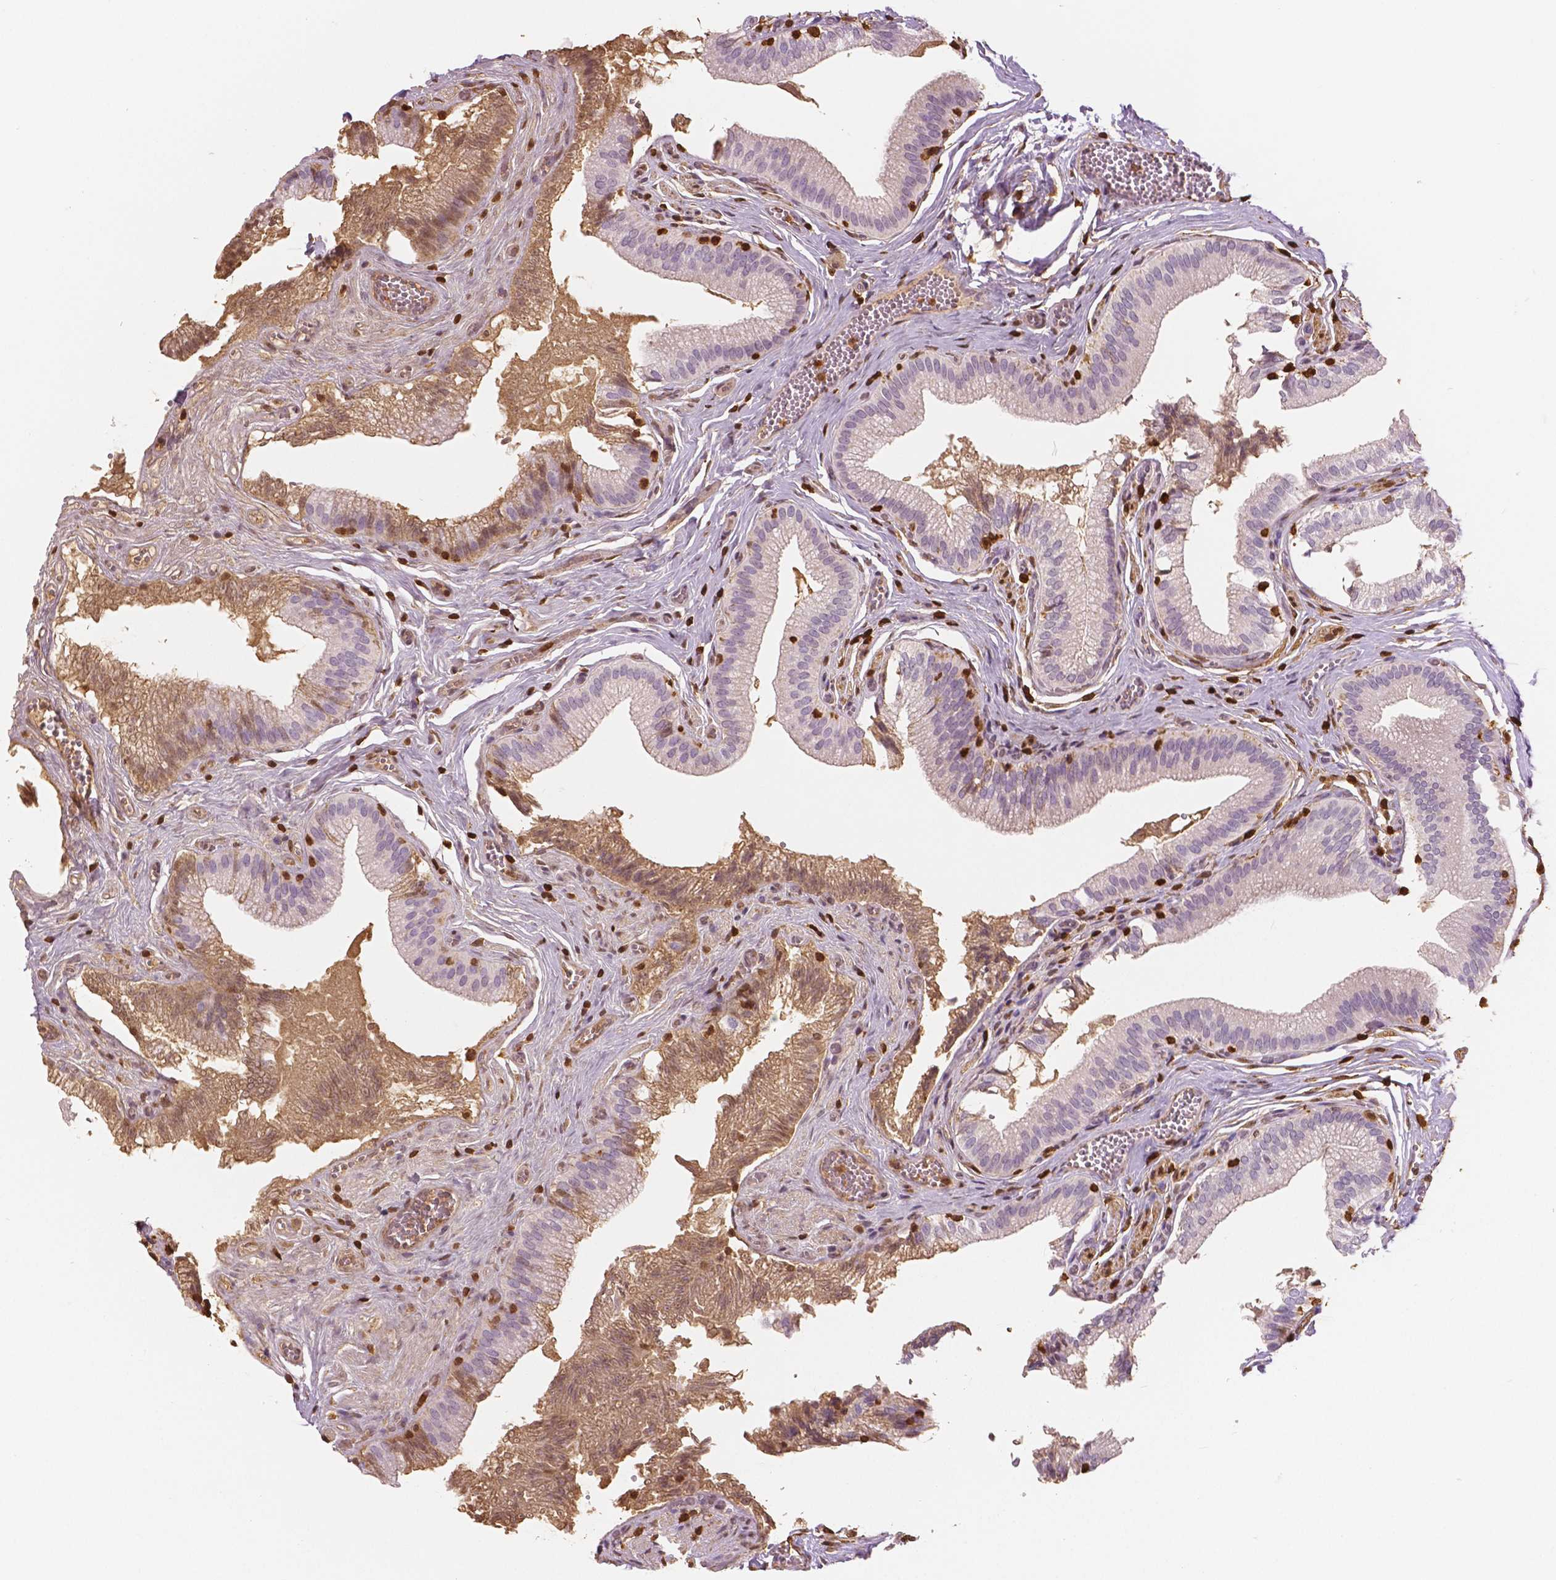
{"staining": {"intensity": "moderate", "quantity": "<25%", "location": "cytoplasmic/membranous"}, "tissue": "gallbladder", "cell_type": "Glandular cells", "image_type": "normal", "snomed": [{"axis": "morphology", "description": "Normal tissue, NOS"}, {"axis": "topography", "description": "Gallbladder"}, {"axis": "topography", "description": "Peripheral nerve tissue"}], "caption": "The micrograph demonstrates a brown stain indicating the presence of a protein in the cytoplasmic/membranous of glandular cells in gallbladder.", "gene": "S100A4", "patient": {"sex": "male", "age": 17}}